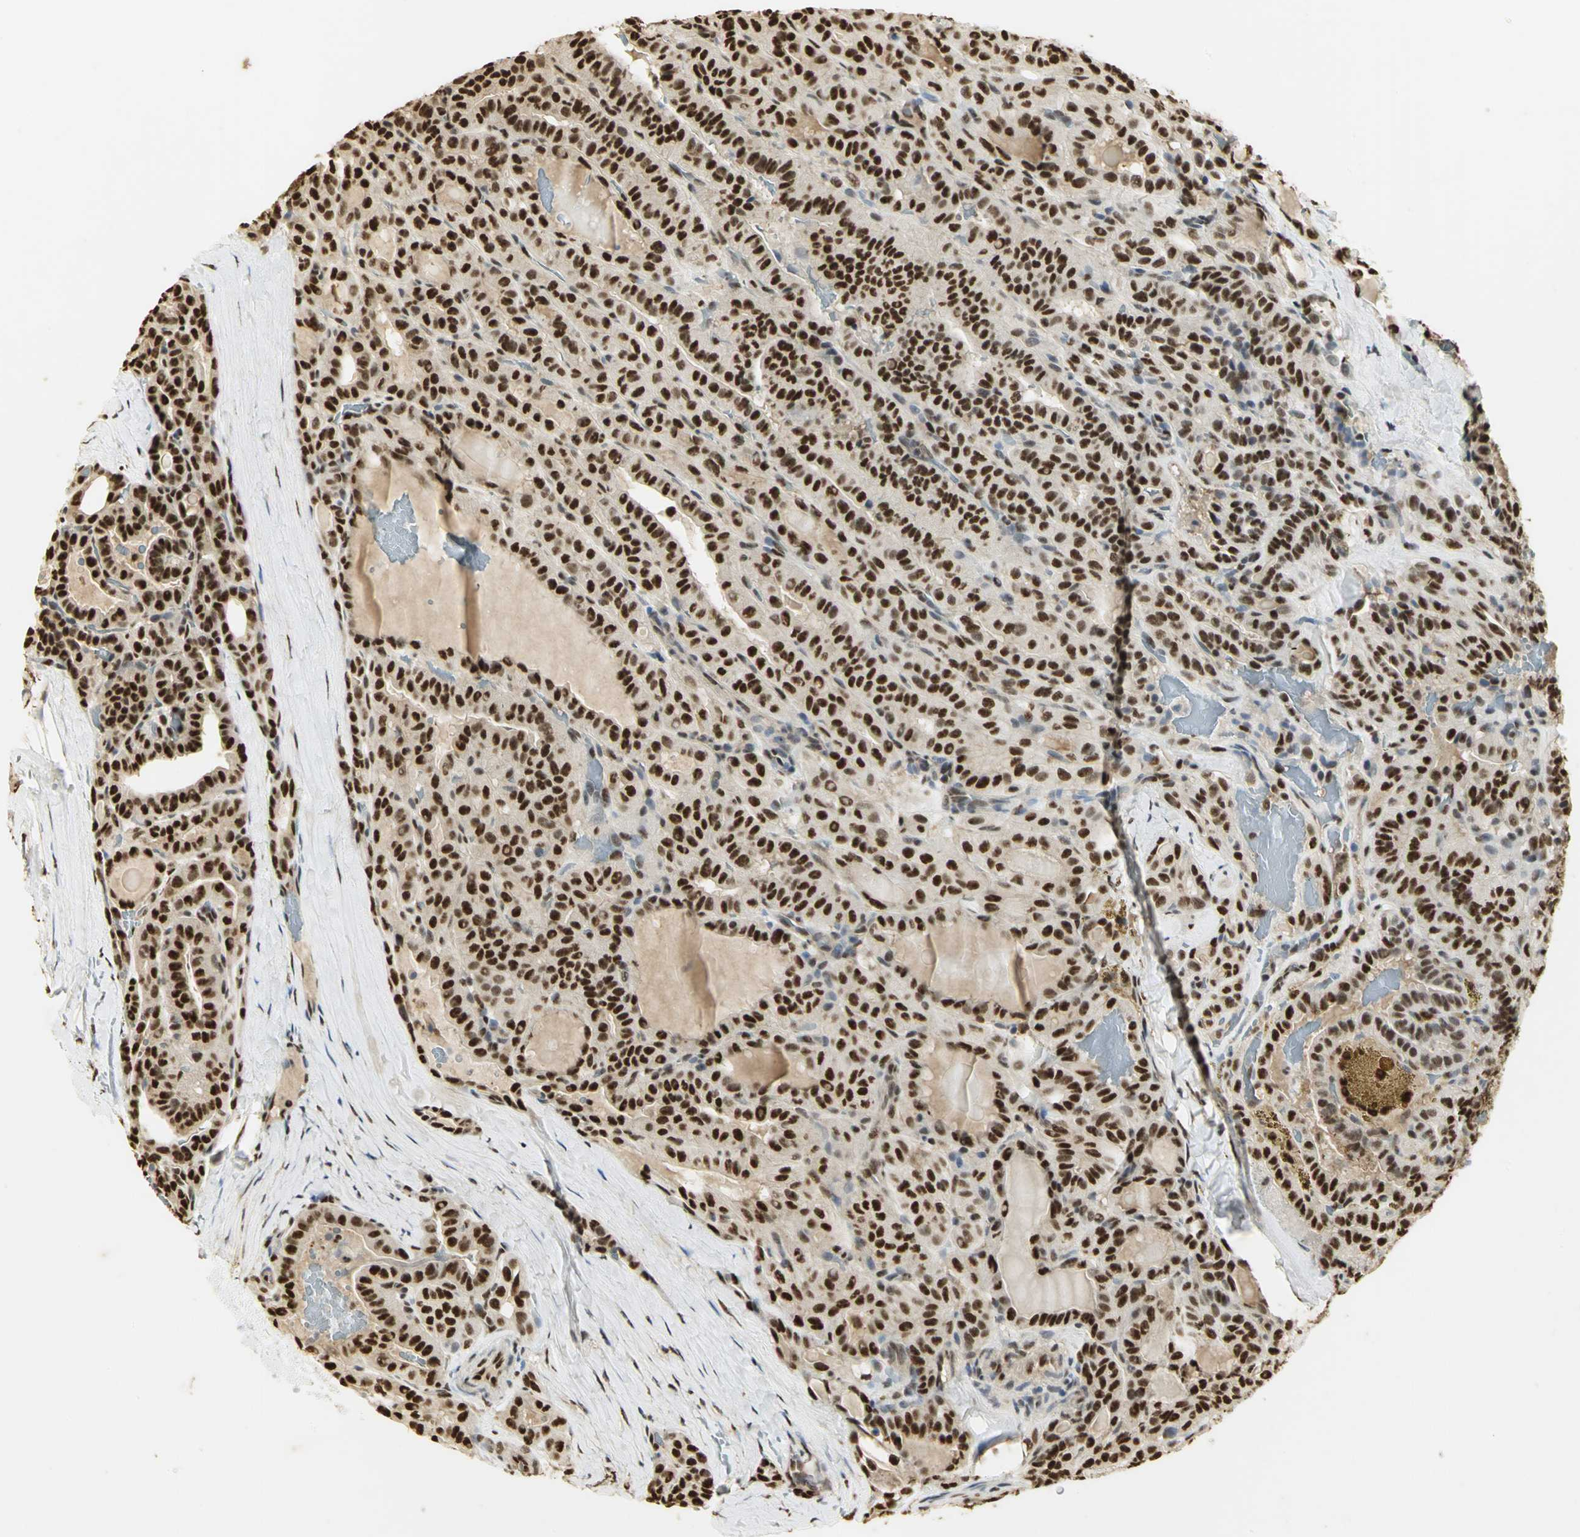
{"staining": {"intensity": "strong", "quantity": ">75%", "location": "nuclear"}, "tissue": "thyroid cancer", "cell_type": "Tumor cells", "image_type": "cancer", "snomed": [{"axis": "morphology", "description": "Papillary adenocarcinoma, NOS"}, {"axis": "topography", "description": "Thyroid gland"}], "caption": "Tumor cells display strong nuclear expression in approximately >75% of cells in thyroid cancer.", "gene": "SET", "patient": {"sex": "male", "age": 77}}